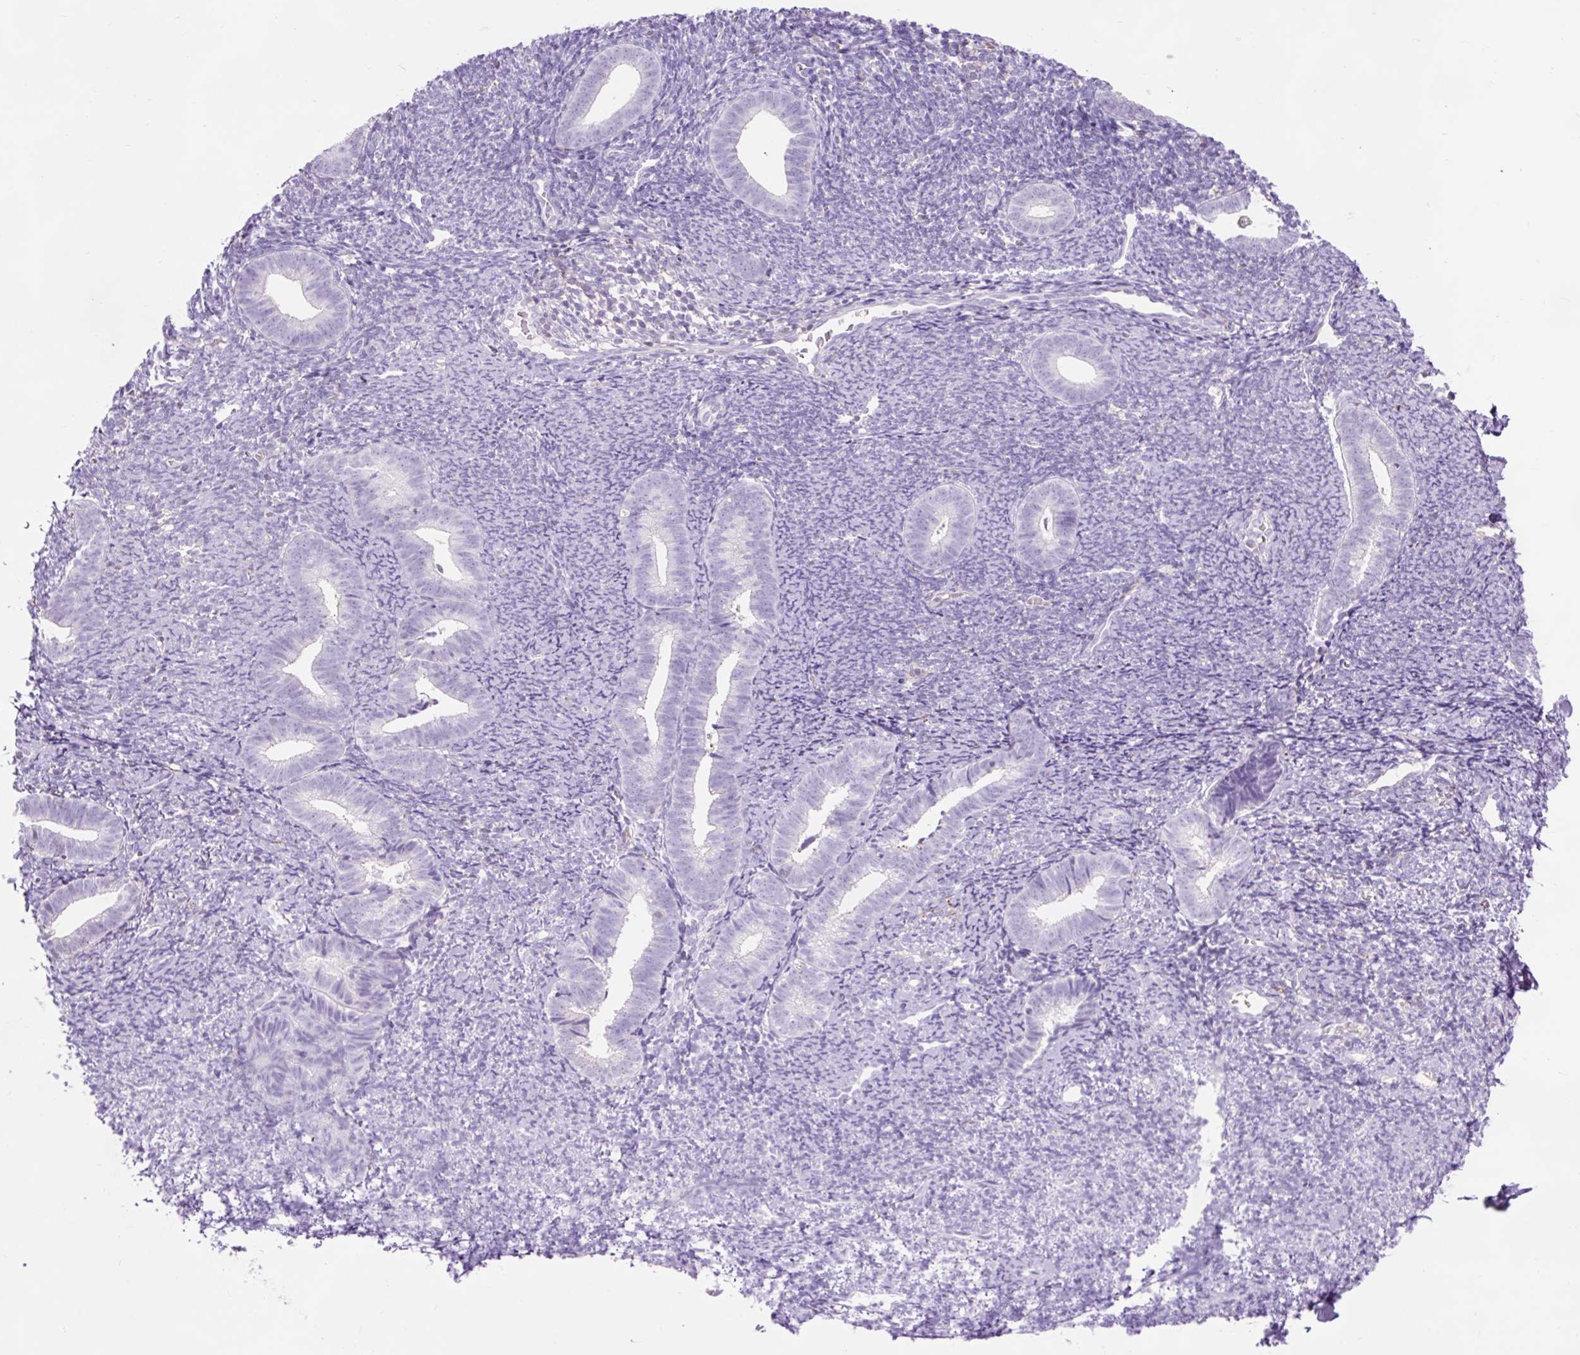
{"staining": {"intensity": "negative", "quantity": "none", "location": "none"}, "tissue": "endometrium", "cell_type": "Cells in endometrial stroma", "image_type": "normal", "snomed": [{"axis": "morphology", "description": "Normal tissue, NOS"}, {"axis": "topography", "description": "Endometrium"}], "caption": "Cells in endometrial stroma show no significant protein positivity in benign endometrium. The staining is performed using DAB brown chromogen with nuclei counter-stained in using hematoxylin.", "gene": "OR10A7", "patient": {"sex": "female", "age": 39}}